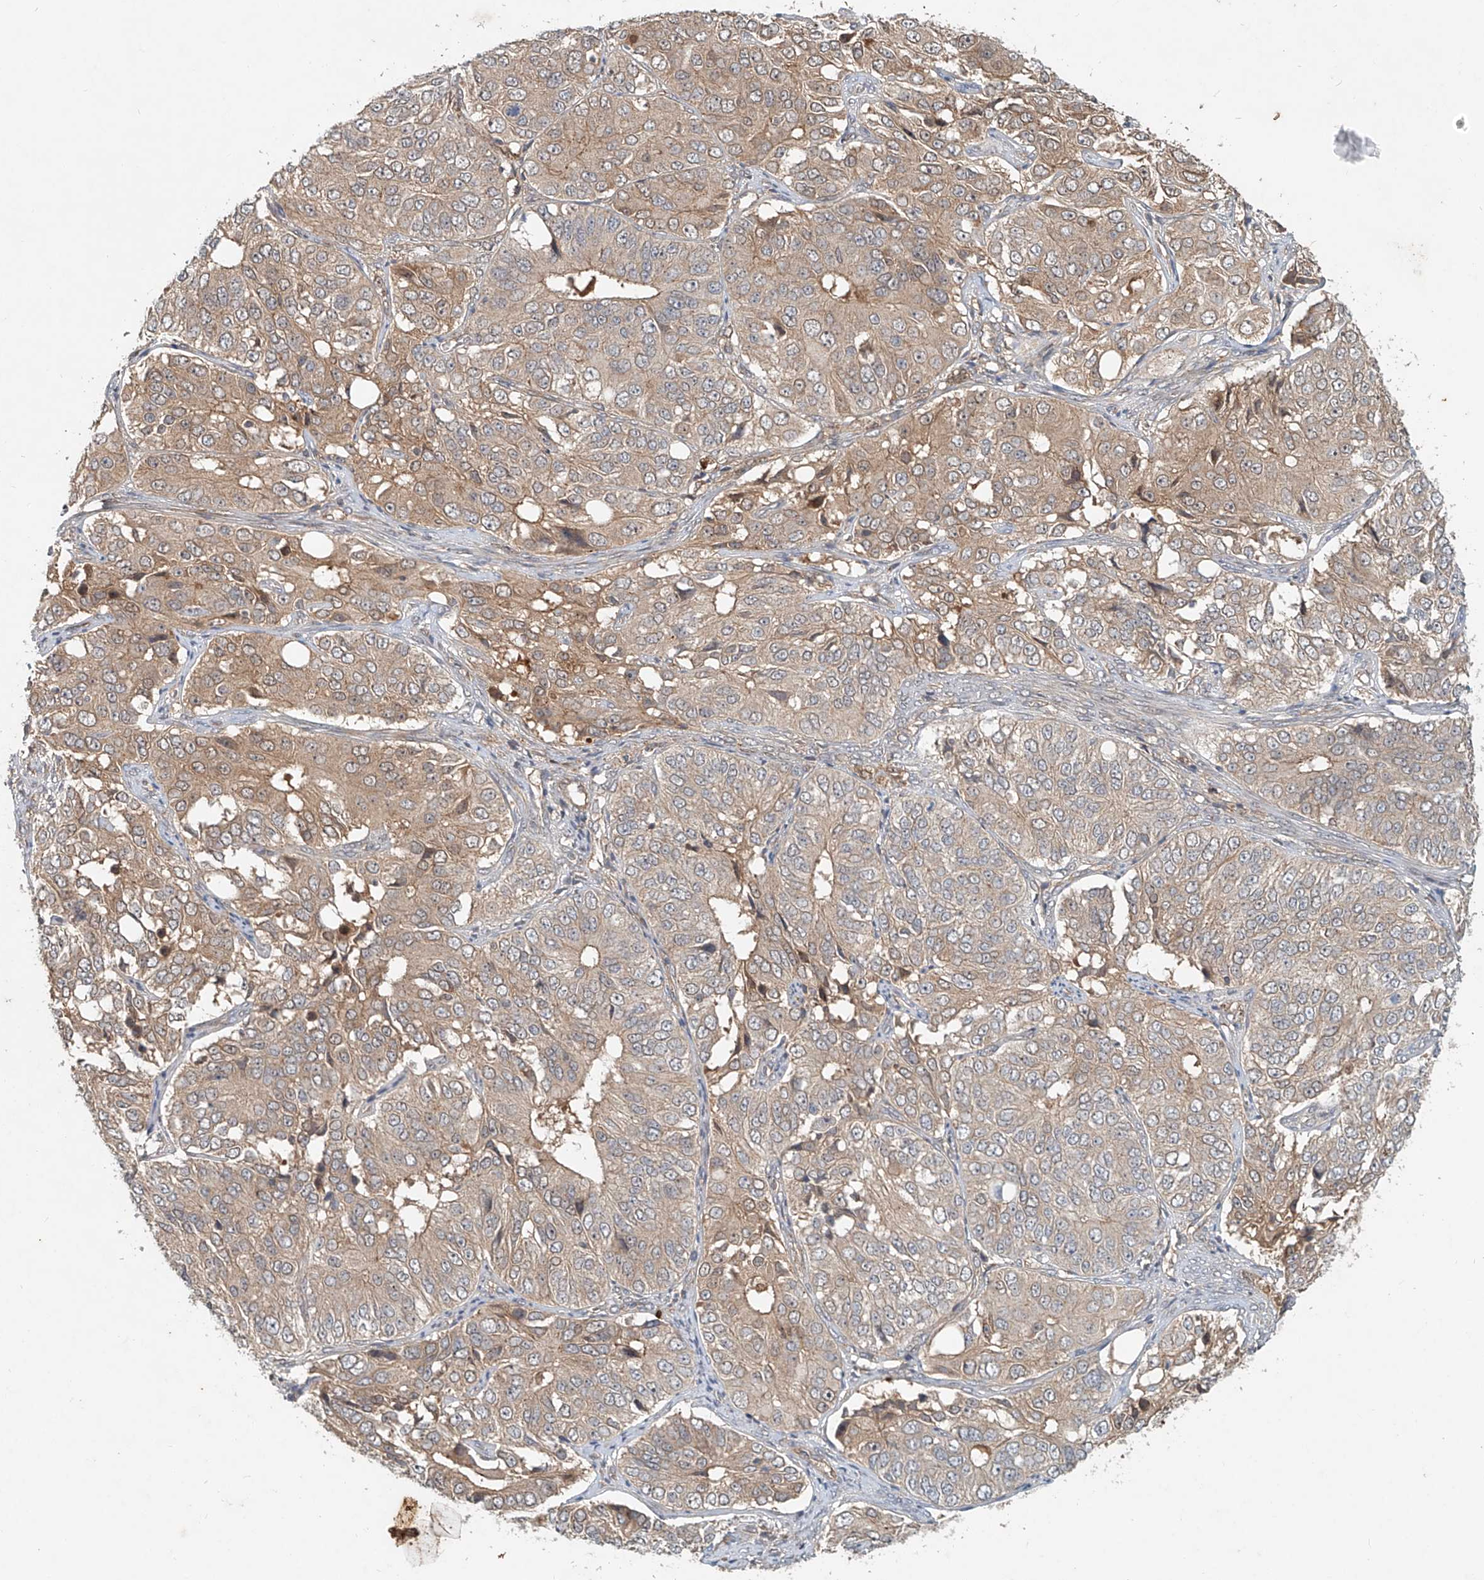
{"staining": {"intensity": "weak", "quantity": "25%-75%", "location": "cytoplasmic/membranous"}, "tissue": "ovarian cancer", "cell_type": "Tumor cells", "image_type": "cancer", "snomed": [{"axis": "morphology", "description": "Carcinoma, endometroid"}, {"axis": "topography", "description": "Ovary"}], "caption": "Ovarian cancer tissue reveals weak cytoplasmic/membranous positivity in about 25%-75% of tumor cells (DAB (3,3'-diaminobenzidine) IHC with brightfield microscopy, high magnification).", "gene": "IER5", "patient": {"sex": "female", "age": 51}}